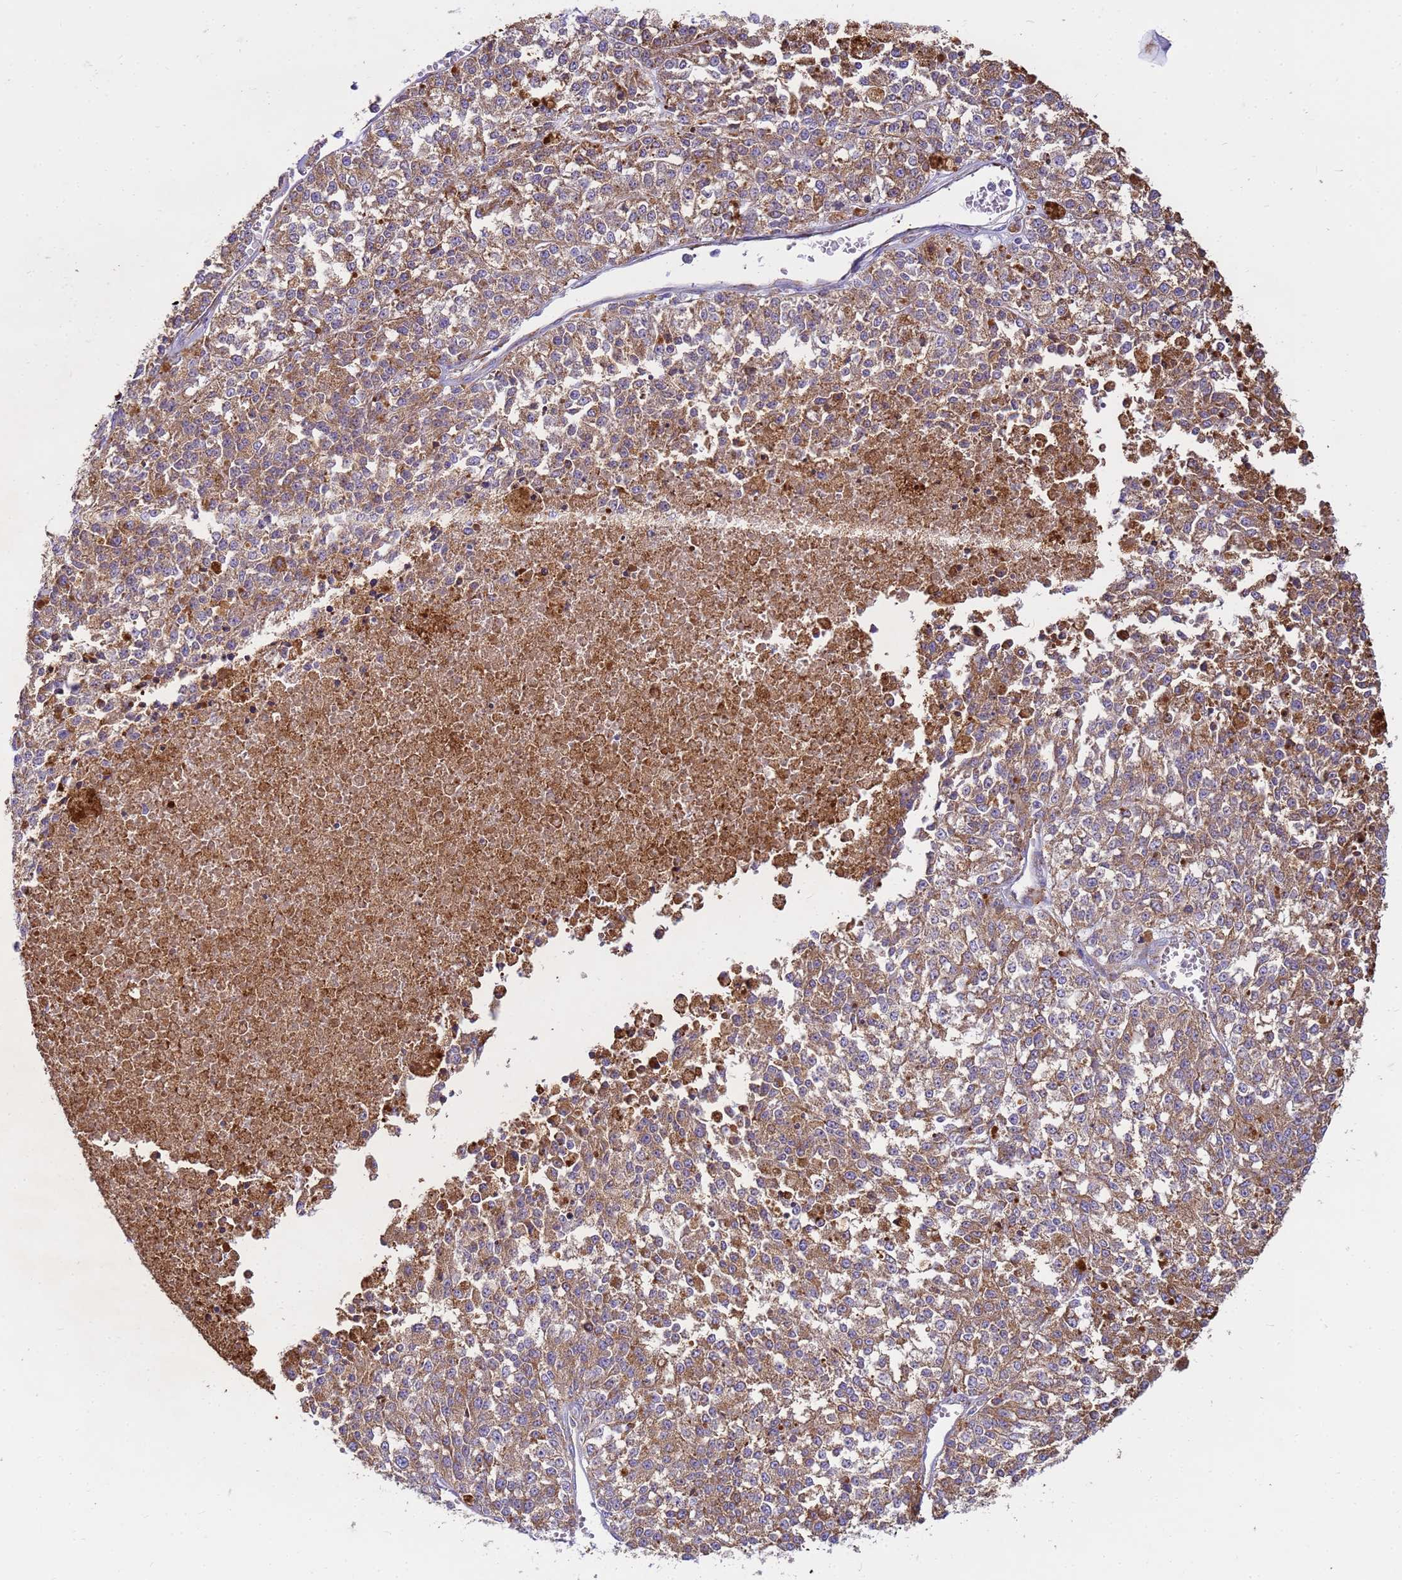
{"staining": {"intensity": "moderate", "quantity": ">75%", "location": "cytoplasmic/membranous"}, "tissue": "melanoma", "cell_type": "Tumor cells", "image_type": "cancer", "snomed": [{"axis": "morphology", "description": "Malignant melanoma, NOS"}, {"axis": "topography", "description": "Skin"}], "caption": "Melanoma stained for a protein (brown) exhibits moderate cytoplasmic/membranous positive expression in approximately >75% of tumor cells.", "gene": "THAP5", "patient": {"sex": "female", "age": 64}}